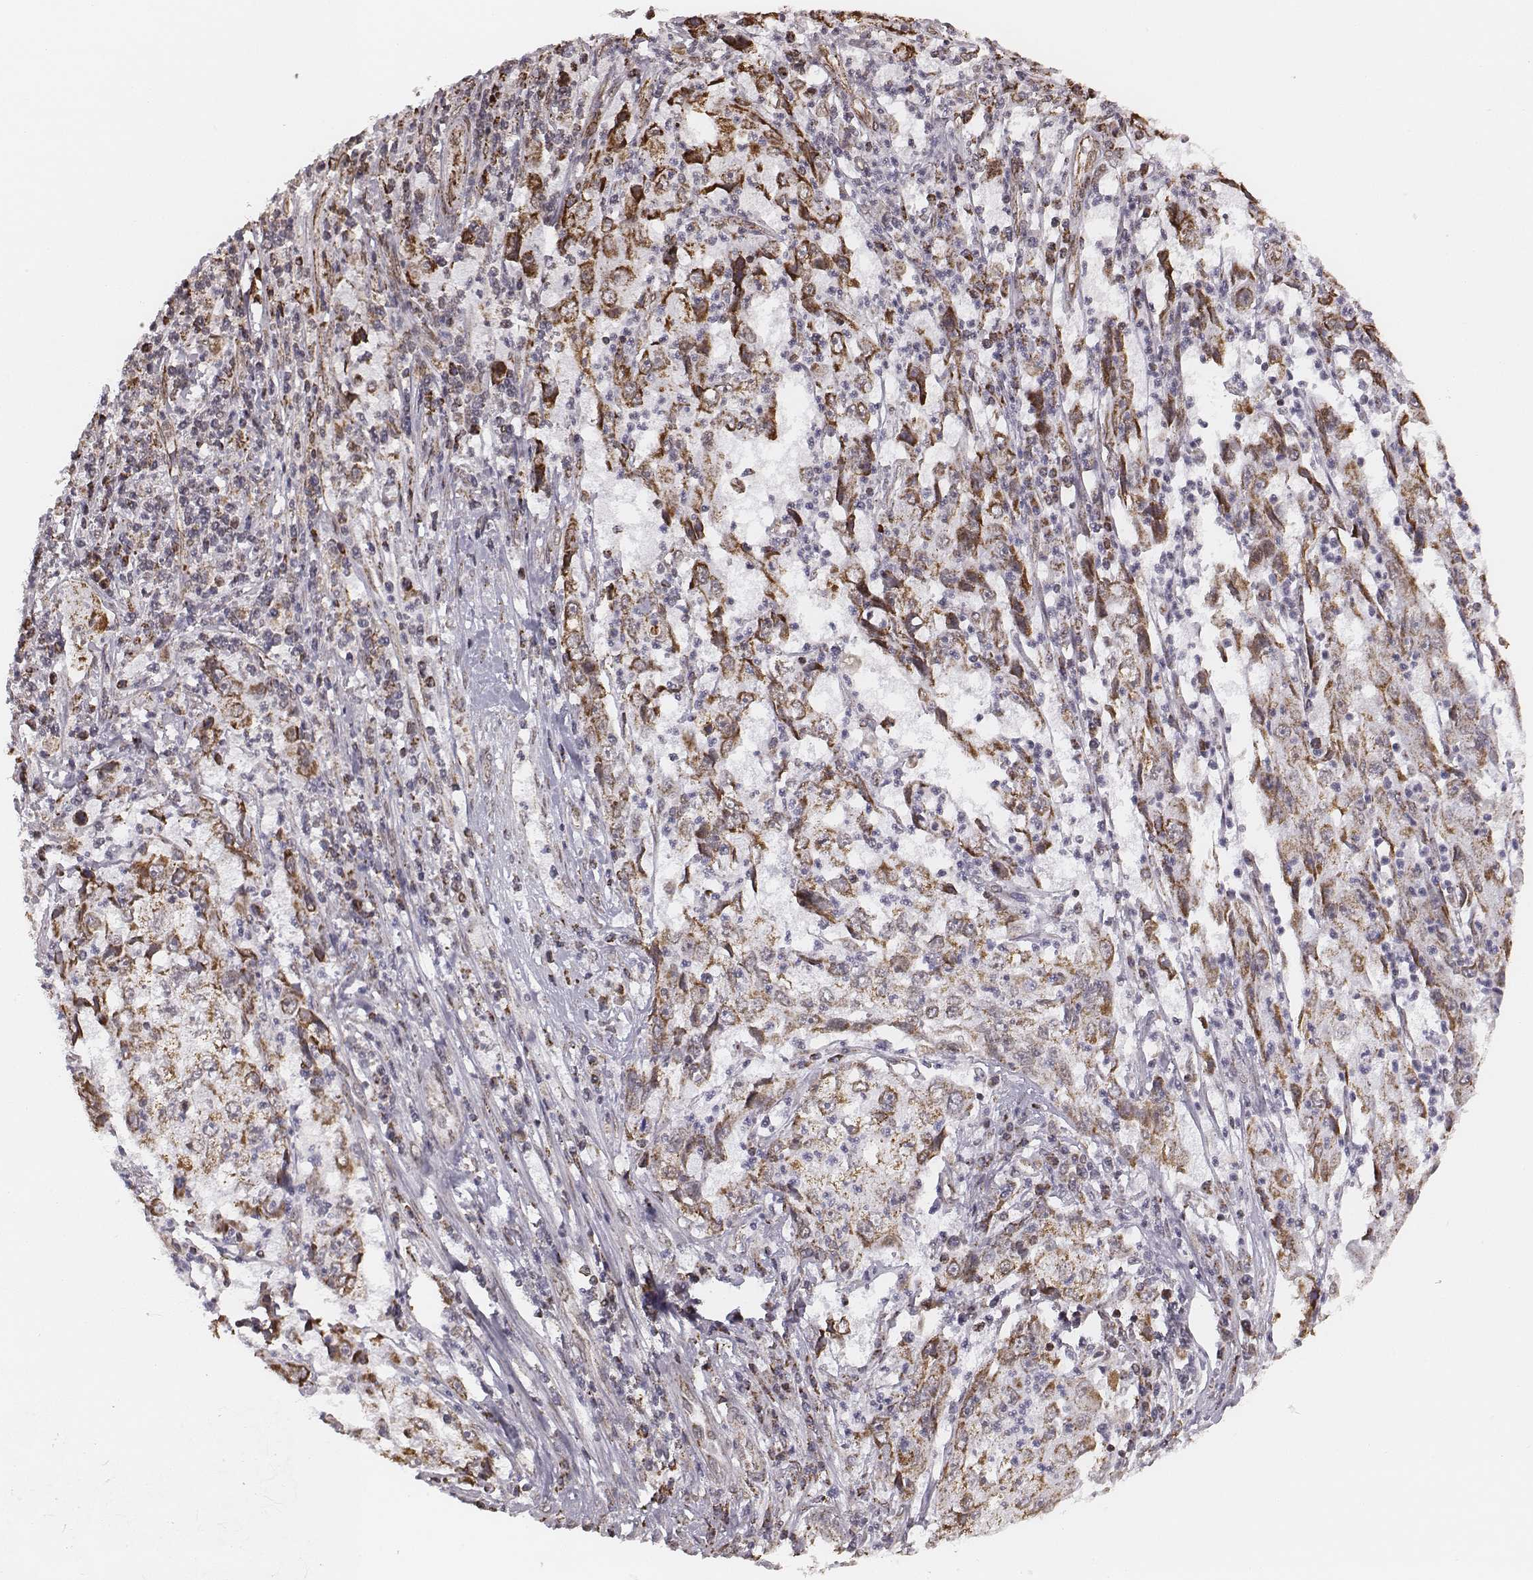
{"staining": {"intensity": "strong", "quantity": "25%-75%", "location": "cytoplasmic/membranous"}, "tissue": "cervical cancer", "cell_type": "Tumor cells", "image_type": "cancer", "snomed": [{"axis": "morphology", "description": "Squamous cell carcinoma, NOS"}, {"axis": "topography", "description": "Cervix"}], "caption": "The micrograph shows immunohistochemical staining of cervical cancer. There is strong cytoplasmic/membranous positivity is appreciated in about 25%-75% of tumor cells. The staining was performed using DAB, with brown indicating positive protein expression. Nuclei are stained blue with hematoxylin.", "gene": "ACOT2", "patient": {"sex": "female", "age": 36}}